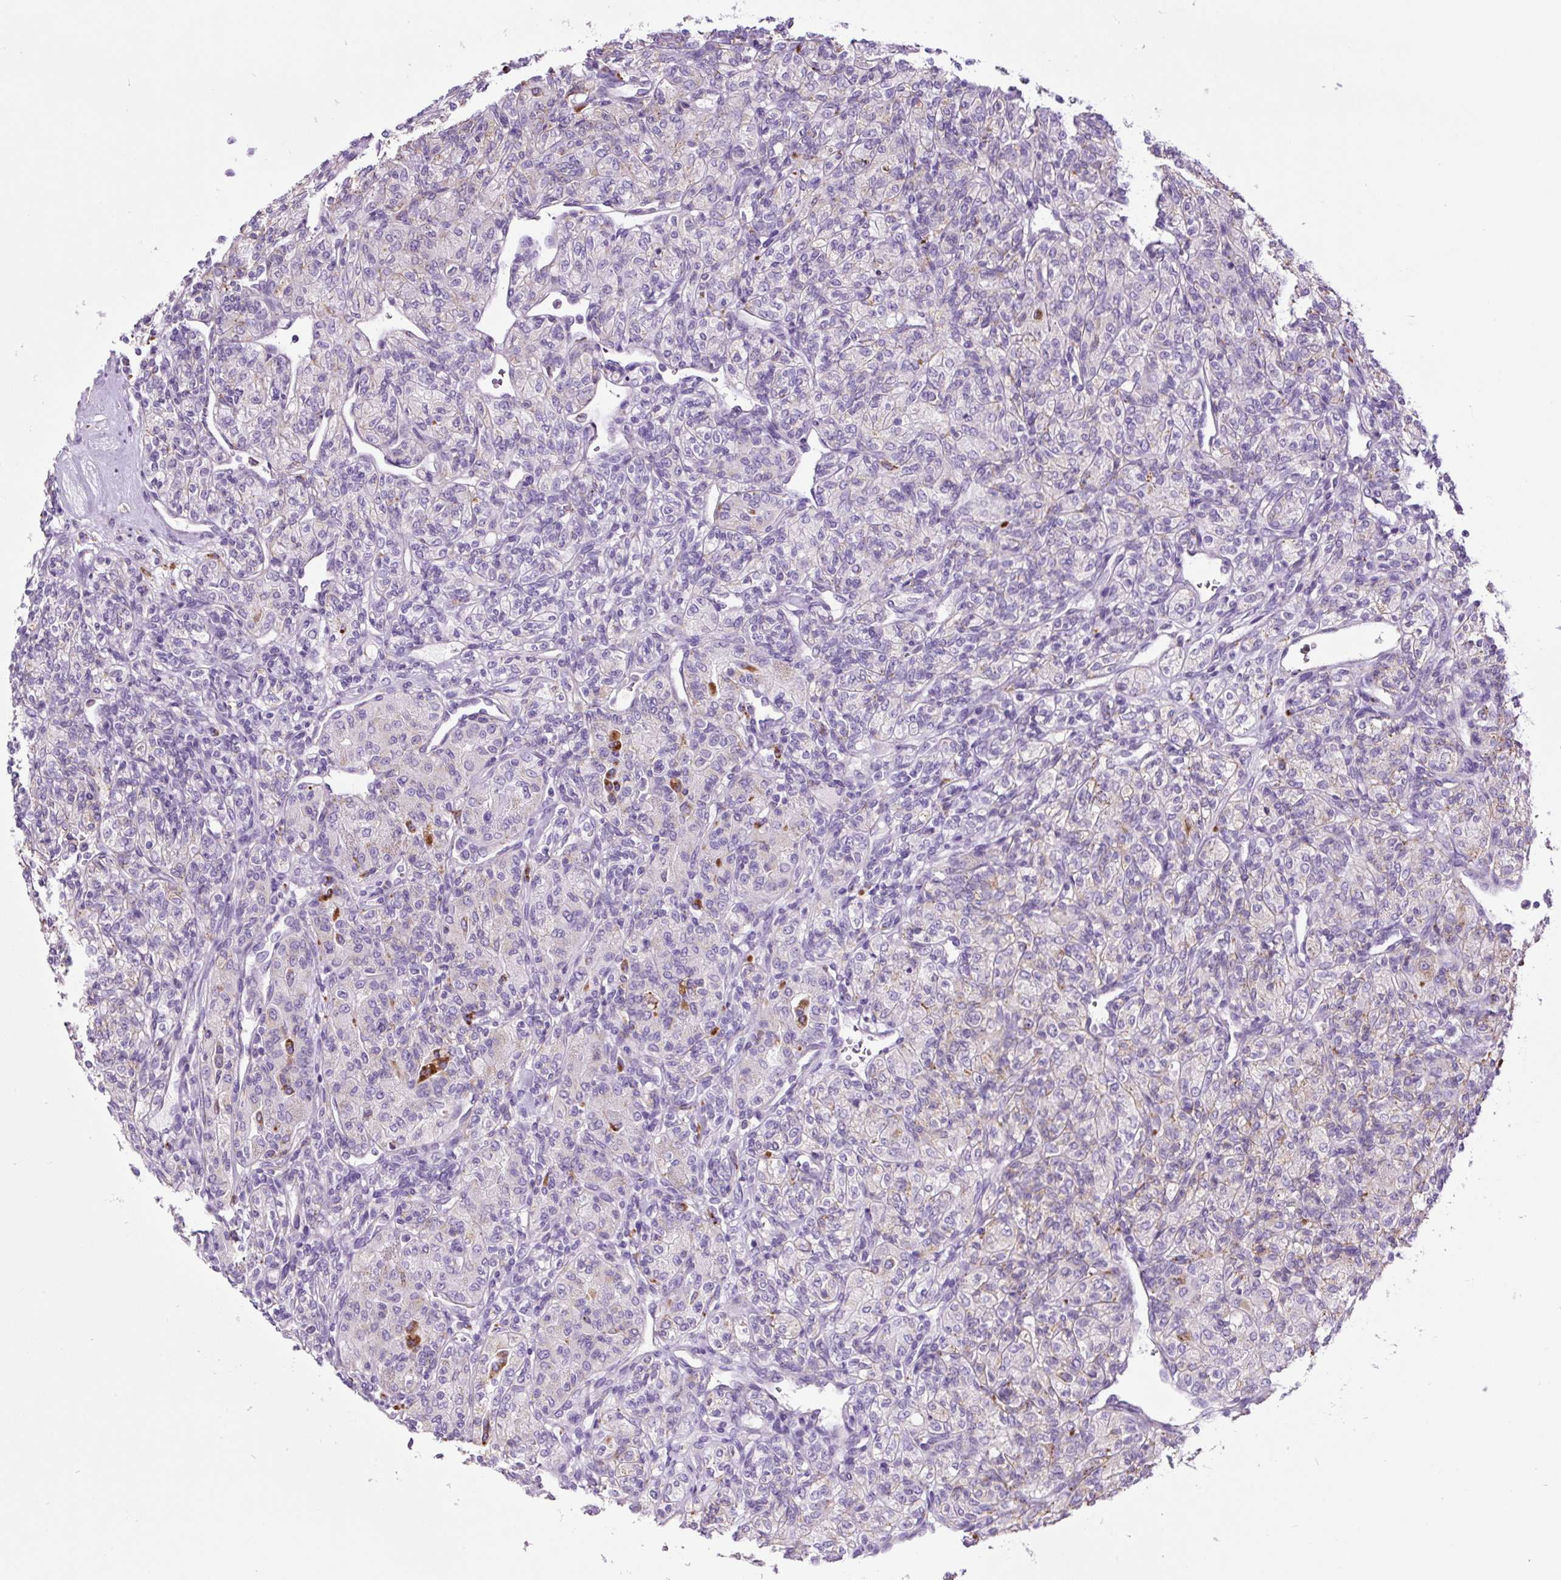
{"staining": {"intensity": "negative", "quantity": "none", "location": "none"}, "tissue": "renal cancer", "cell_type": "Tumor cells", "image_type": "cancer", "snomed": [{"axis": "morphology", "description": "Adenocarcinoma, NOS"}, {"axis": "topography", "description": "Kidney"}], "caption": "Histopathology image shows no protein staining in tumor cells of renal cancer (adenocarcinoma) tissue.", "gene": "LCN10", "patient": {"sex": "male", "age": 77}}